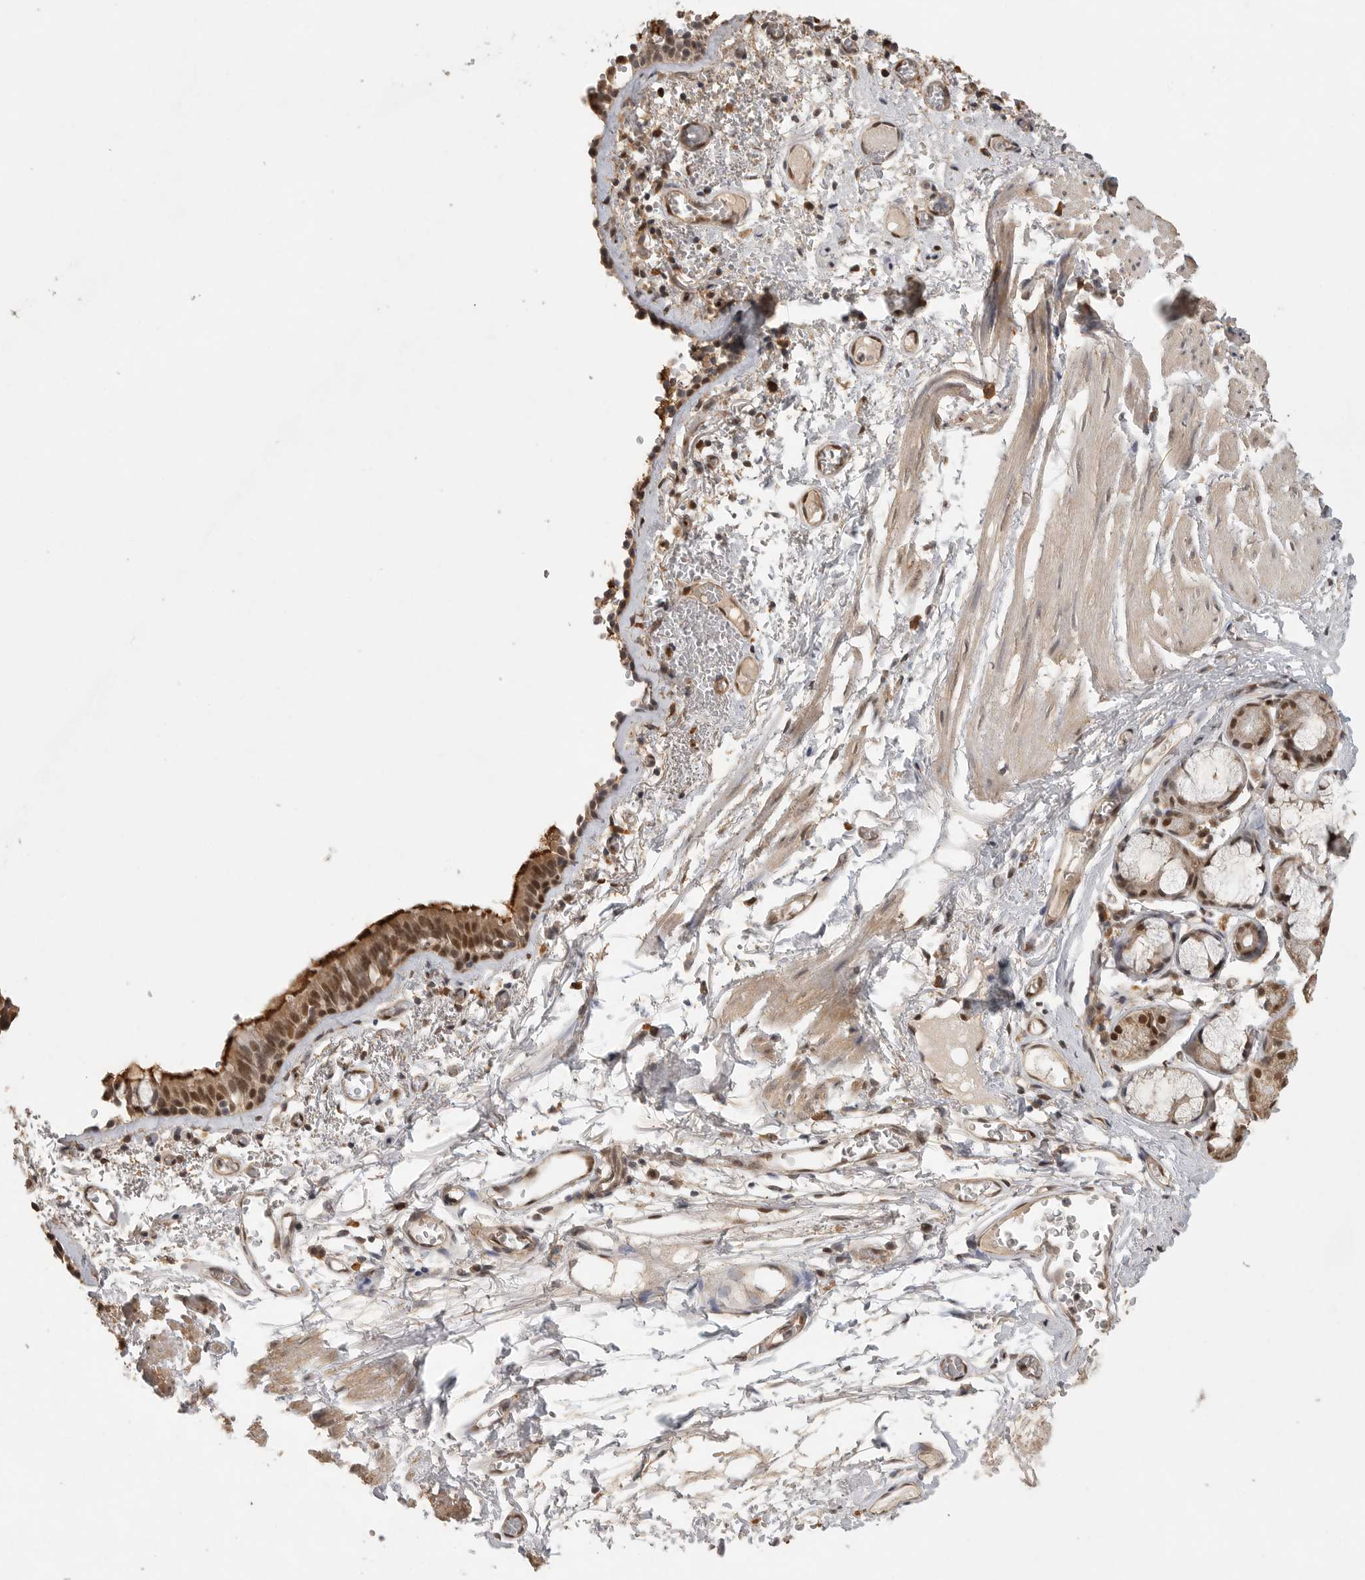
{"staining": {"intensity": "moderate", "quantity": ">75%", "location": "cytoplasmic/membranous,nuclear"}, "tissue": "bronchus", "cell_type": "Respiratory epithelial cells", "image_type": "normal", "snomed": [{"axis": "morphology", "description": "Normal tissue, NOS"}, {"axis": "topography", "description": "Bronchus"}, {"axis": "topography", "description": "Lung"}], "caption": "A medium amount of moderate cytoplasmic/membranous,nuclear staining is present in about >75% of respiratory epithelial cells in unremarkable bronchus.", "gene": "DFFA", "patient": {"sex": "male", "age": 56}}